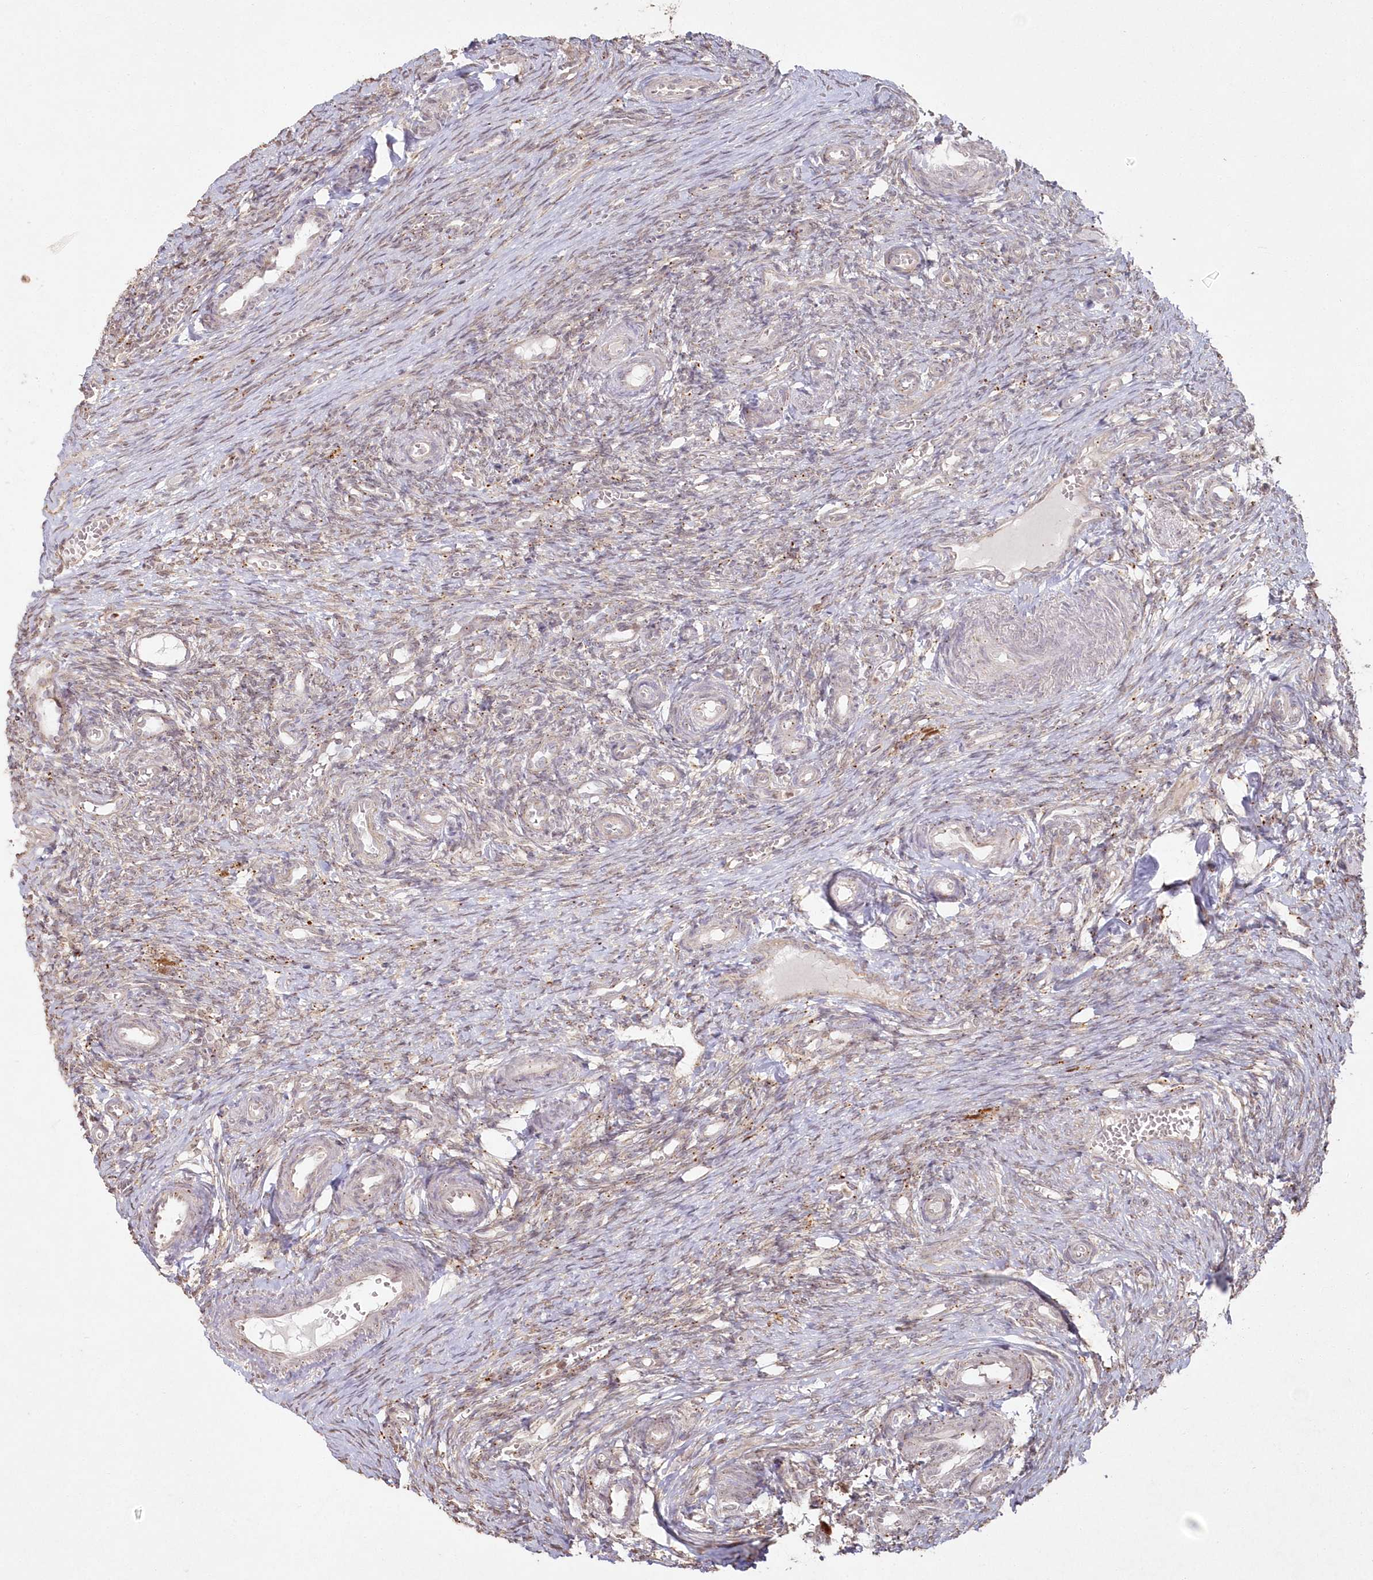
{"staining": {"intensity": "weak", "quantity": "<25%", "location": "cytoplasmic/membranous"}, "tissue": "ovary", "cell_type": "Ovarian stroma cells", "image_type": "normal", "snomed": [{"axis": "morphology", "description": "Adenocarcinoma, NOS"}, {"axis": "topography", "description": "Endometrium"}], "caption": "Immunohistochemistry histopathology image of unremarkable ovary stained for a protein (brown), which demonstrates no expression in ovarian stroma cells.", "gene": "ARSB", "patient": {"sex": "female", "age": 32}}